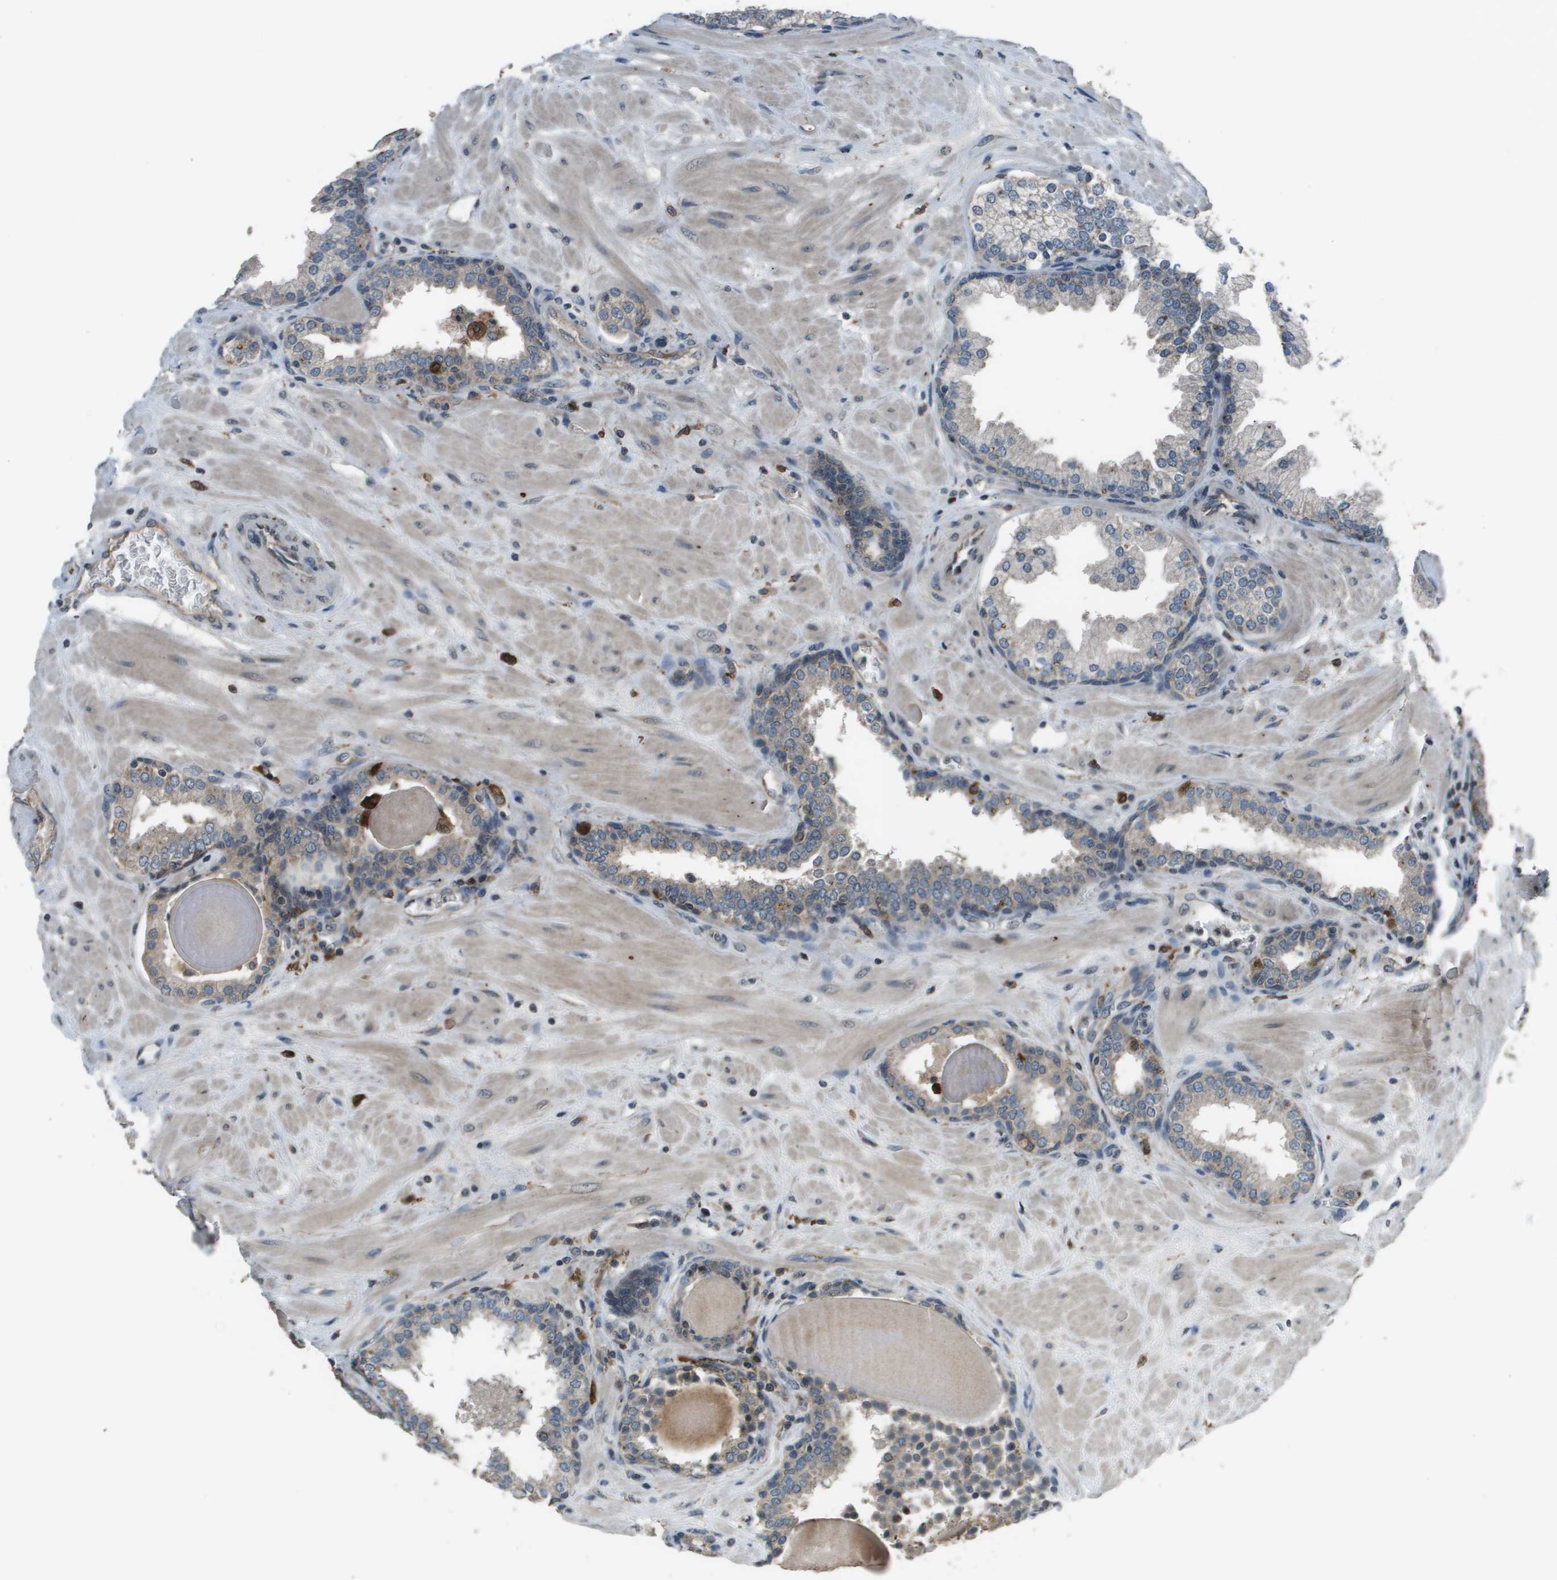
{"staining": {"intensity": "negative", "quantity": "none", "location": "none"}, "tissue": "prostate", "cell_type": "Glandular cells", "image_type": "normal", "snomed": [{"axis": "morphology", "description": "Normal tissue, NOS"}, {"axis": "topography", "description": "Prostate"}], "caption": "Image shows no protein positivity in glandular cells of normal prostate. (DAB (3,3'-diaminobenzidine) immunohistochemistry visualized using brightfield microscopy, high magnification).", "gene": "GOSR2", "patient": {"sex": "male", "age": 51}}